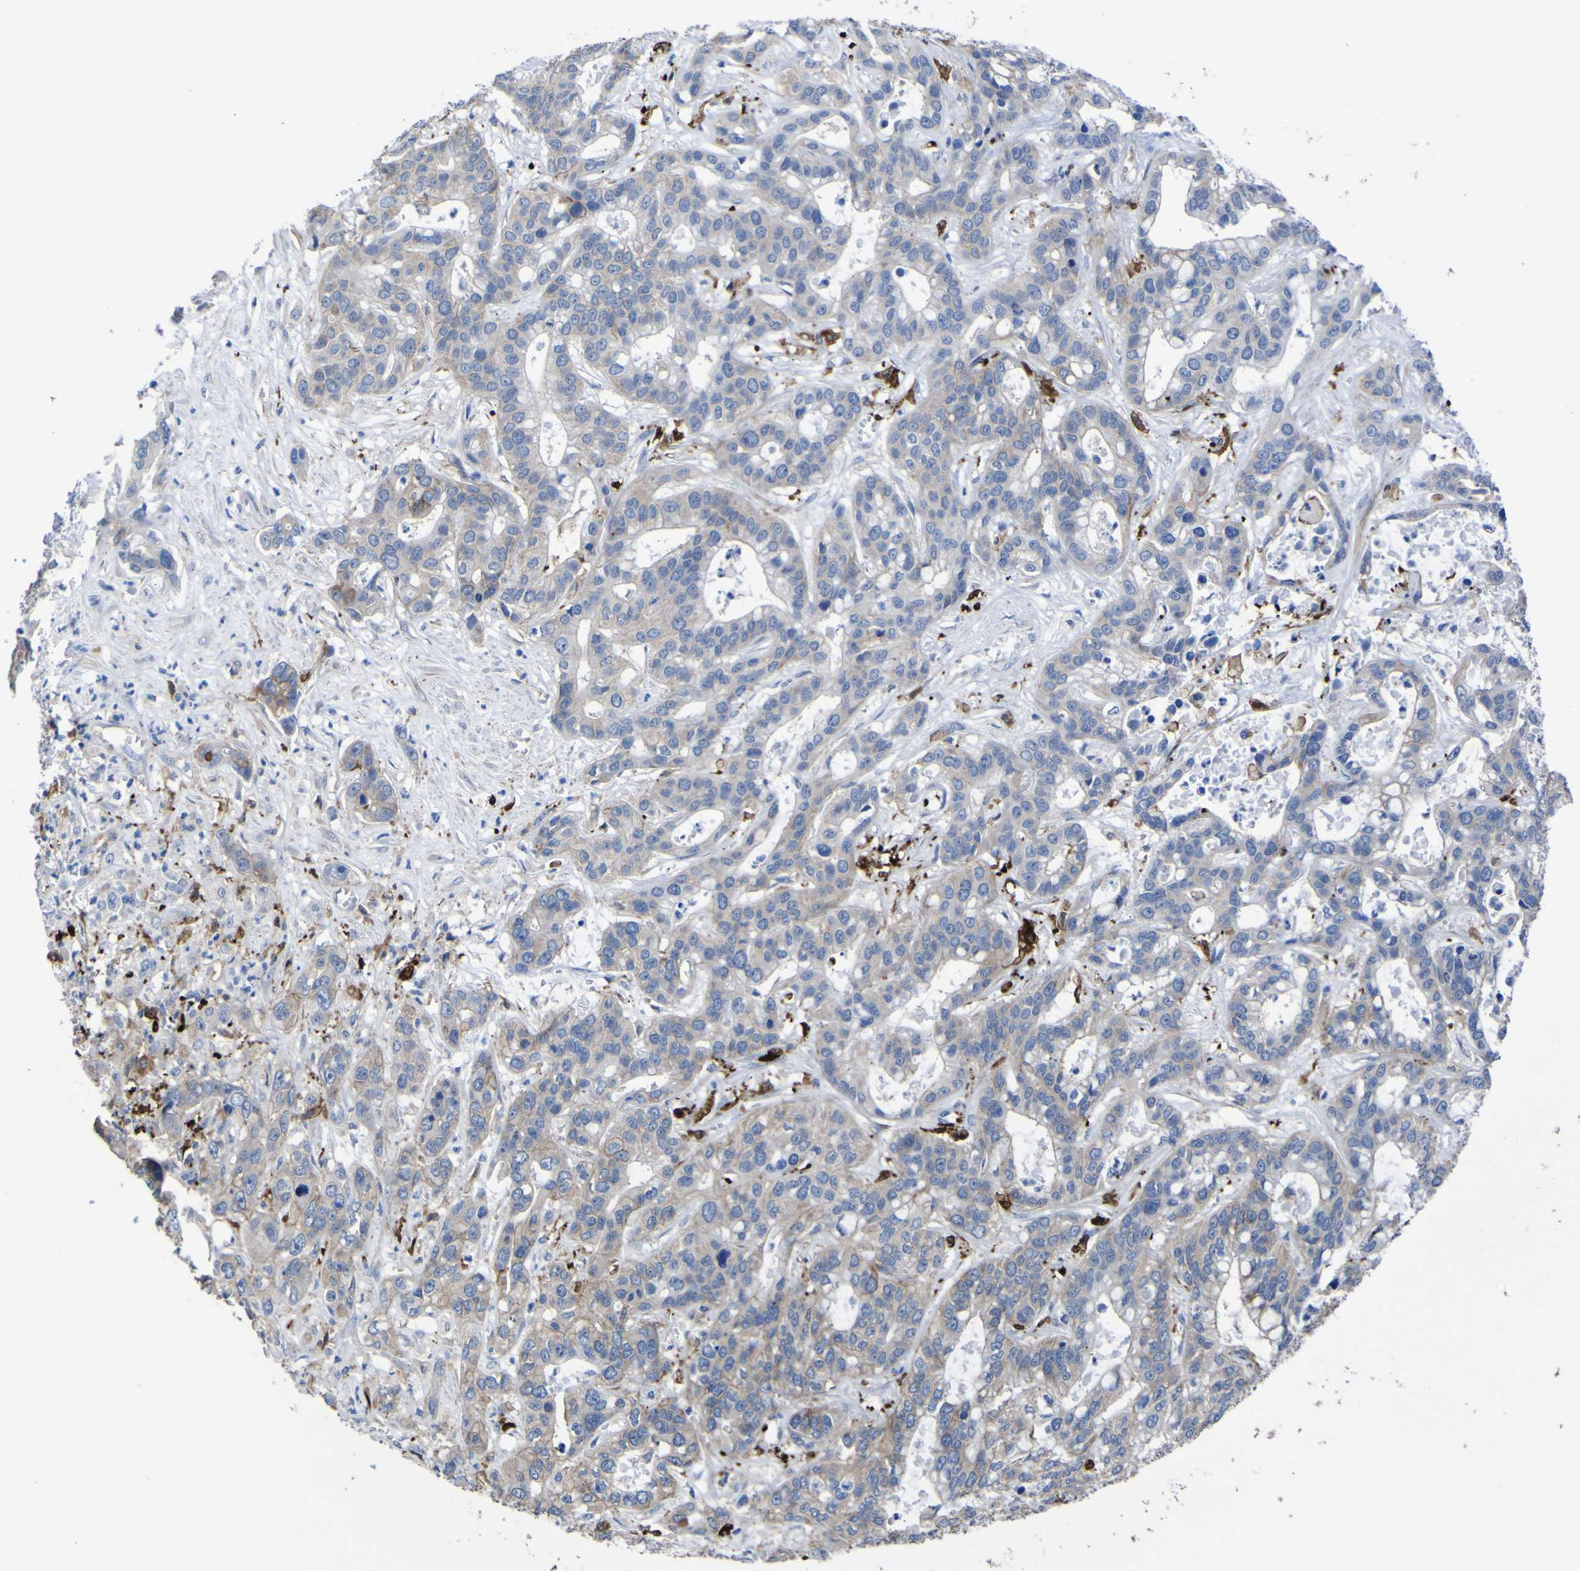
{"staining": {"intensity": "moderate", "quantity": "<25%", "location": "cytoplasmic/membranous"}, "tissue": "liver cancer", "cell_type": "Tumor cells", "image_type": "cancer", "snomed": [{"axis": "morphology", "description": "Cholangiocarcinoma"}, {"axis": "topography", "description": "Liver"}], "caption": "Cholangiocarcinoma (liver) was stained to show a protein in brown. There is low levels of moderate cytoplasmic/membranous expression in about <25% of tumor cells.", "gene": "AGO4", "patient": {"sex": "female", "age": 65}}